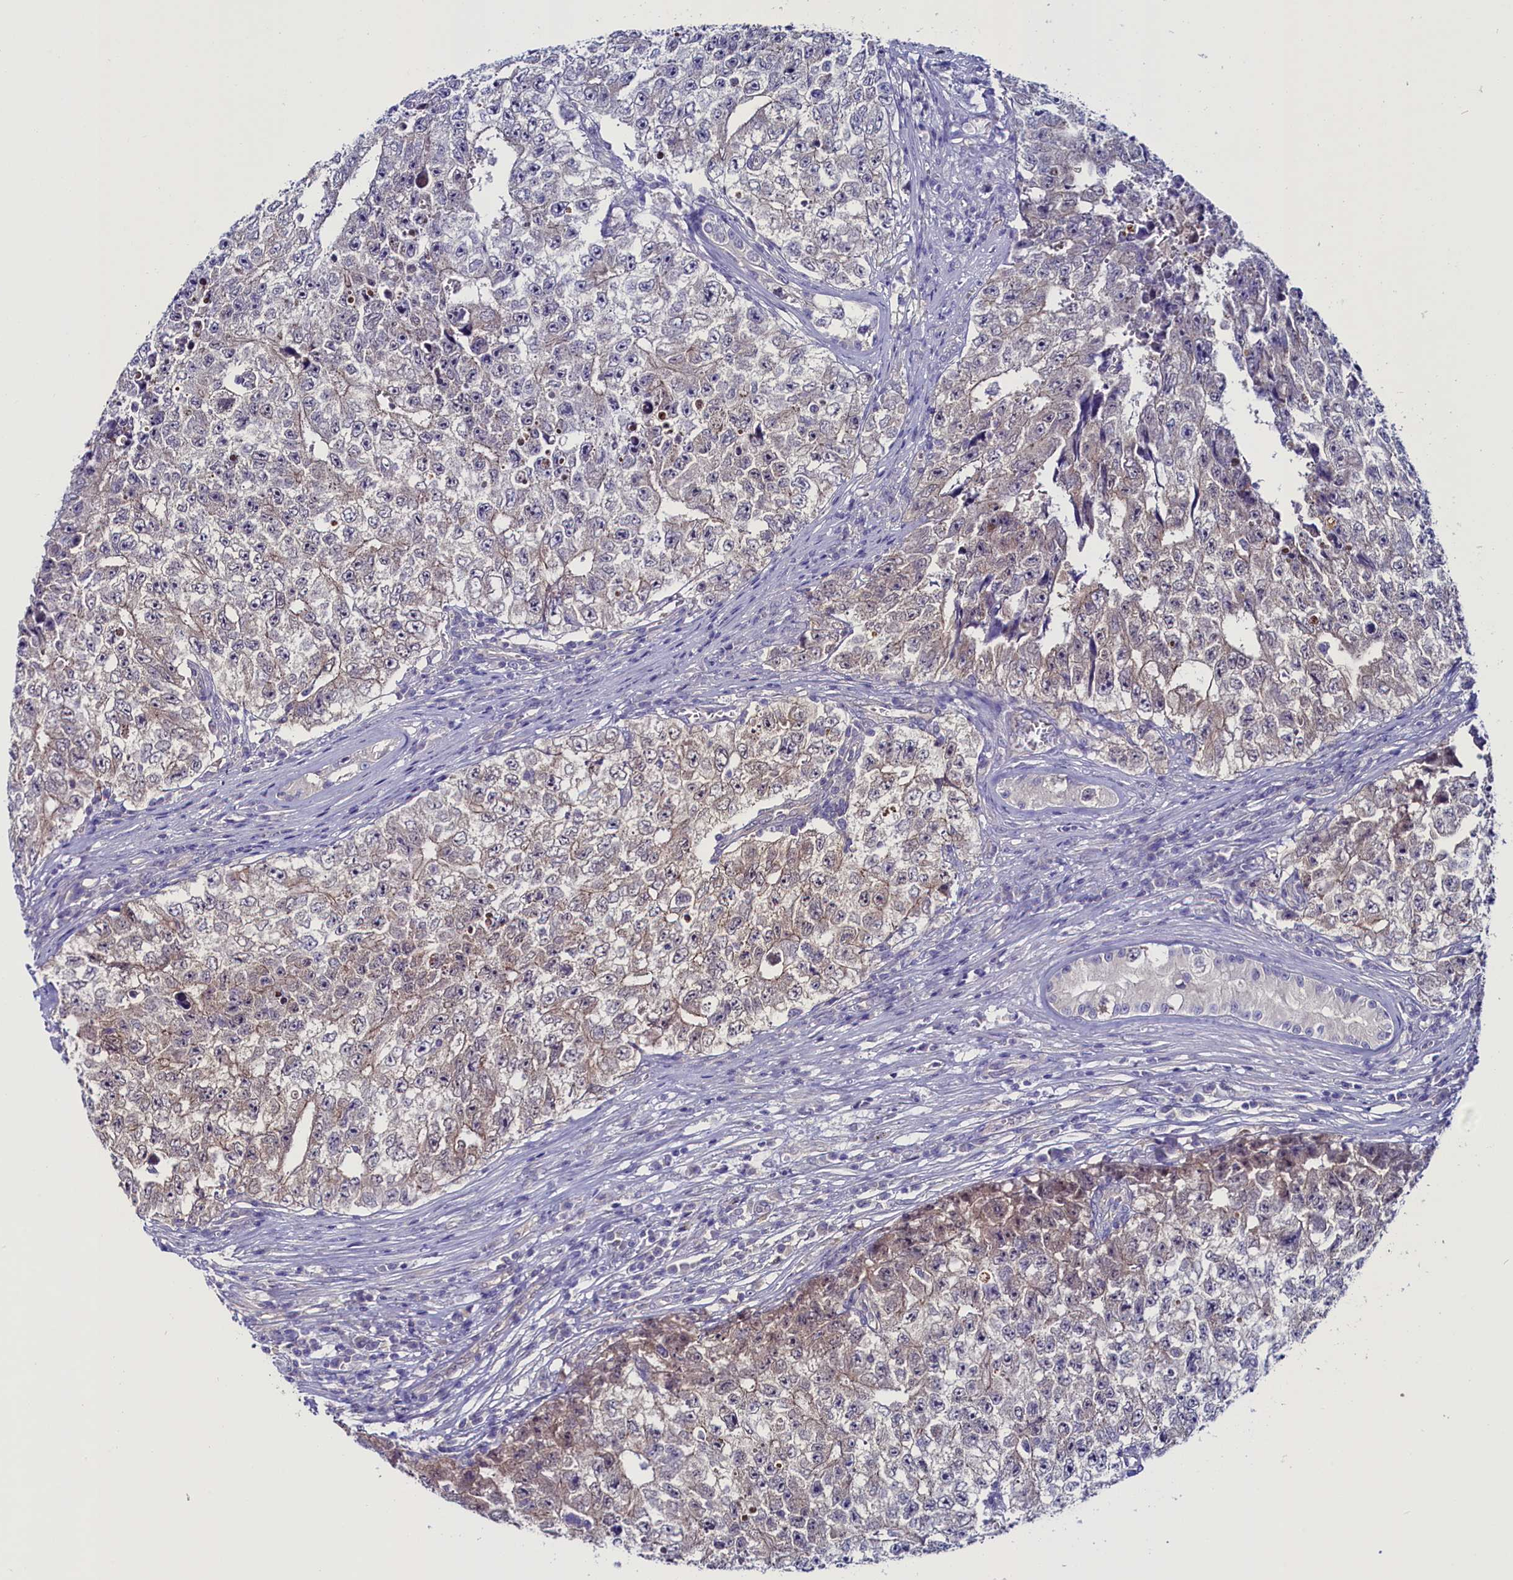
{"staining": {"intensity": "weak", "quantity": "<25%", "location": "cytoplasmic/membranous"}, "tissue": "testis cancer", "cell_type": "Tumor cells", "image_type": "cancer", "snomed": [{"axis": "morphology", "description": "Carcinoma, Embryonal, NOS"}, {"axis": "topography", "description": "Testis"}], "caption": "The micrograph exhibits no significant staining in tumor cells of testis embryonal carcinoma. (DAB (3,3'-diaminobenzidine) immunohistochemistry (IHC) with hematoxylin counter stain).", "gene": "CIAPIN1", "patient": {"sex": "male", "age": 17}}